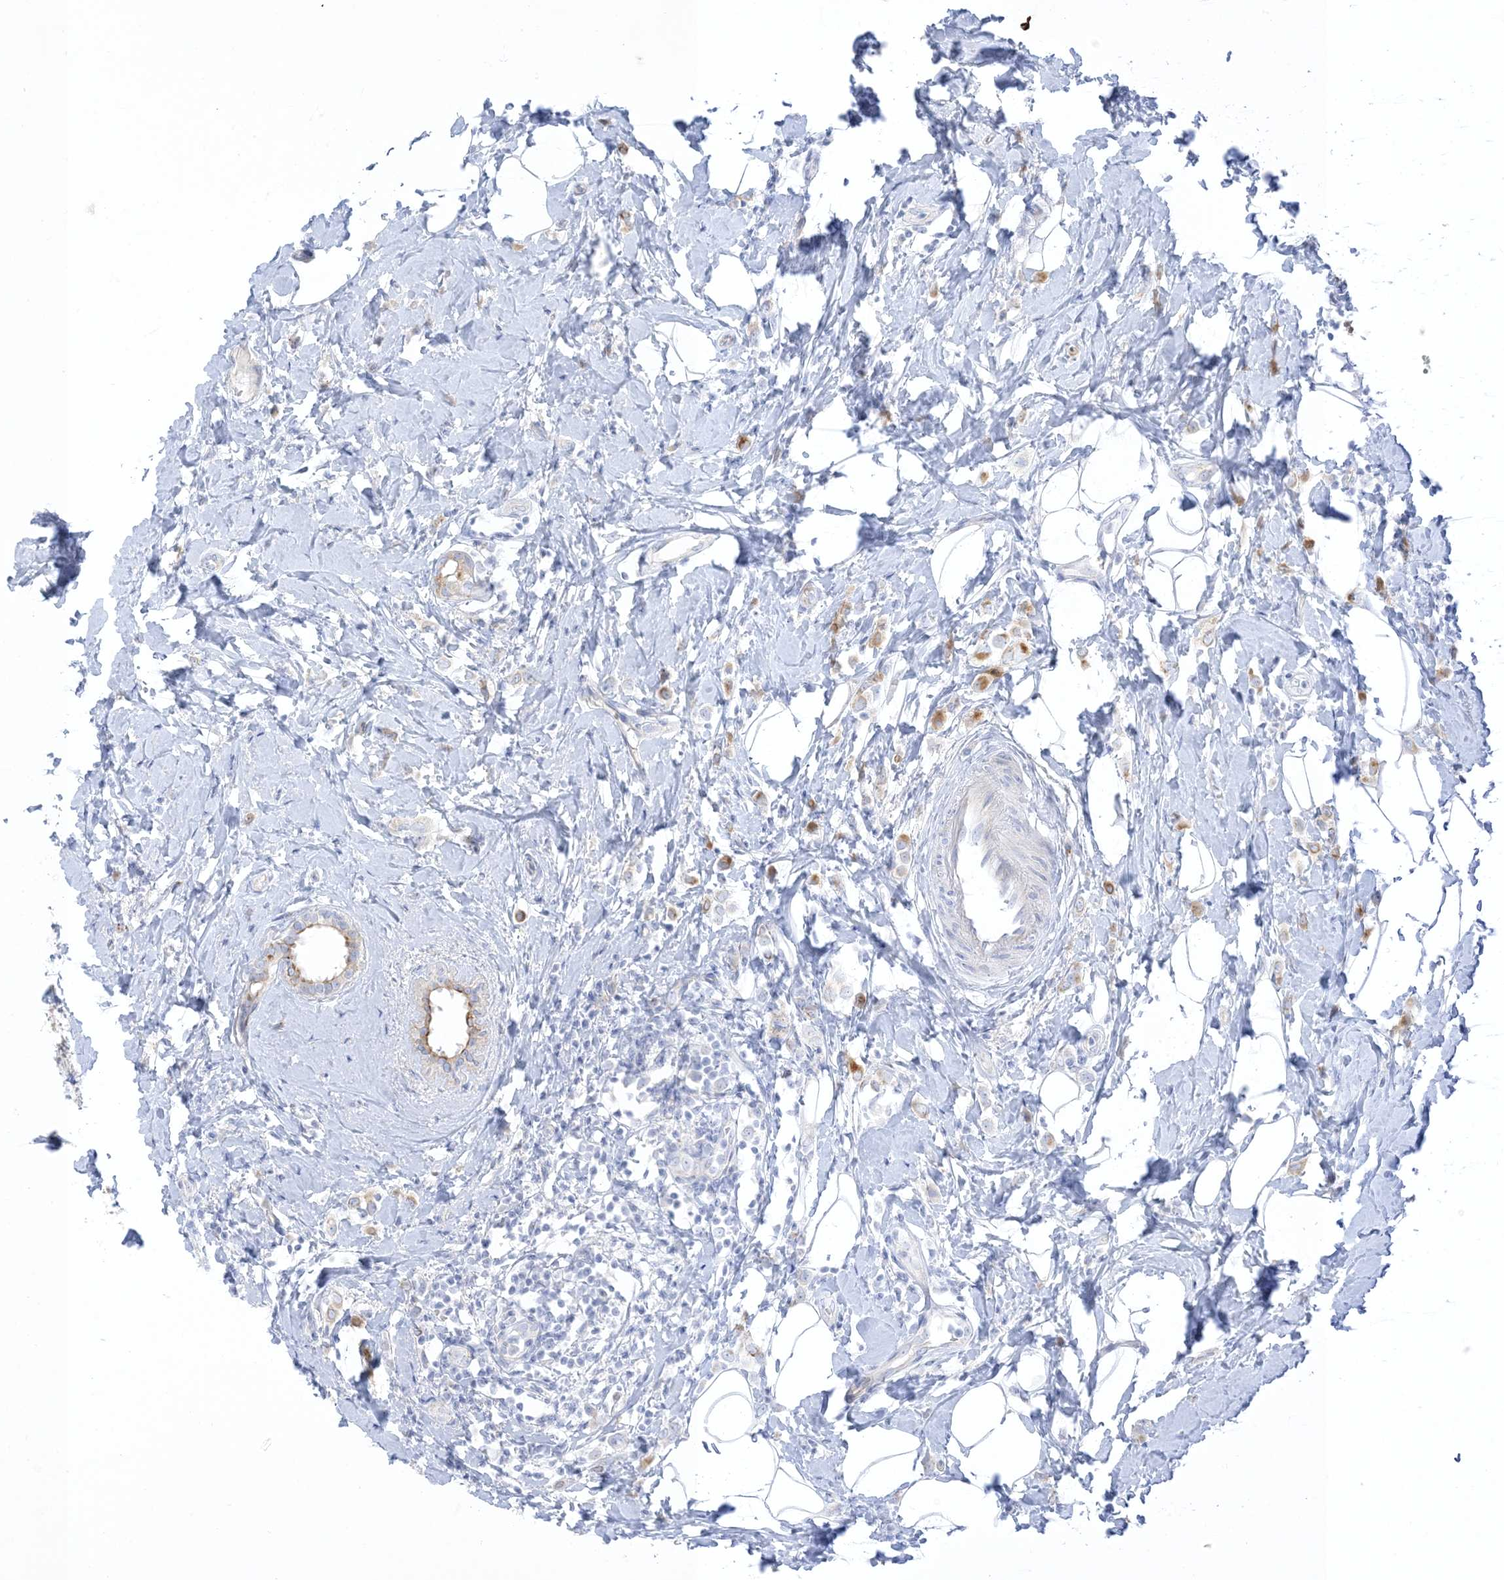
{"staining": {"intensity": "moderate", "quantity": "<25%", "location": "cytoplasmic/membranous"}, "tissue": "breast cancer", "cell_type": "Tumor cells", "image_type": "cancer", "snomed": [{"axis": "morphology", "description": "Lobular carcinoma"}, {"axis": "topography", "description": "Breast"}], "caption": "IHC micrograph of neoplastic tissue: breast lobular carcinoma stained using IHC demonstrates low levels of moderate protein expression localized specifically in the cytoplasmic/membranous of tumor cells, appearing as a cytoplasmic/membranous brown color.", "gene": "XIRP2", "patient": {"sex": "female", "age": 47}}